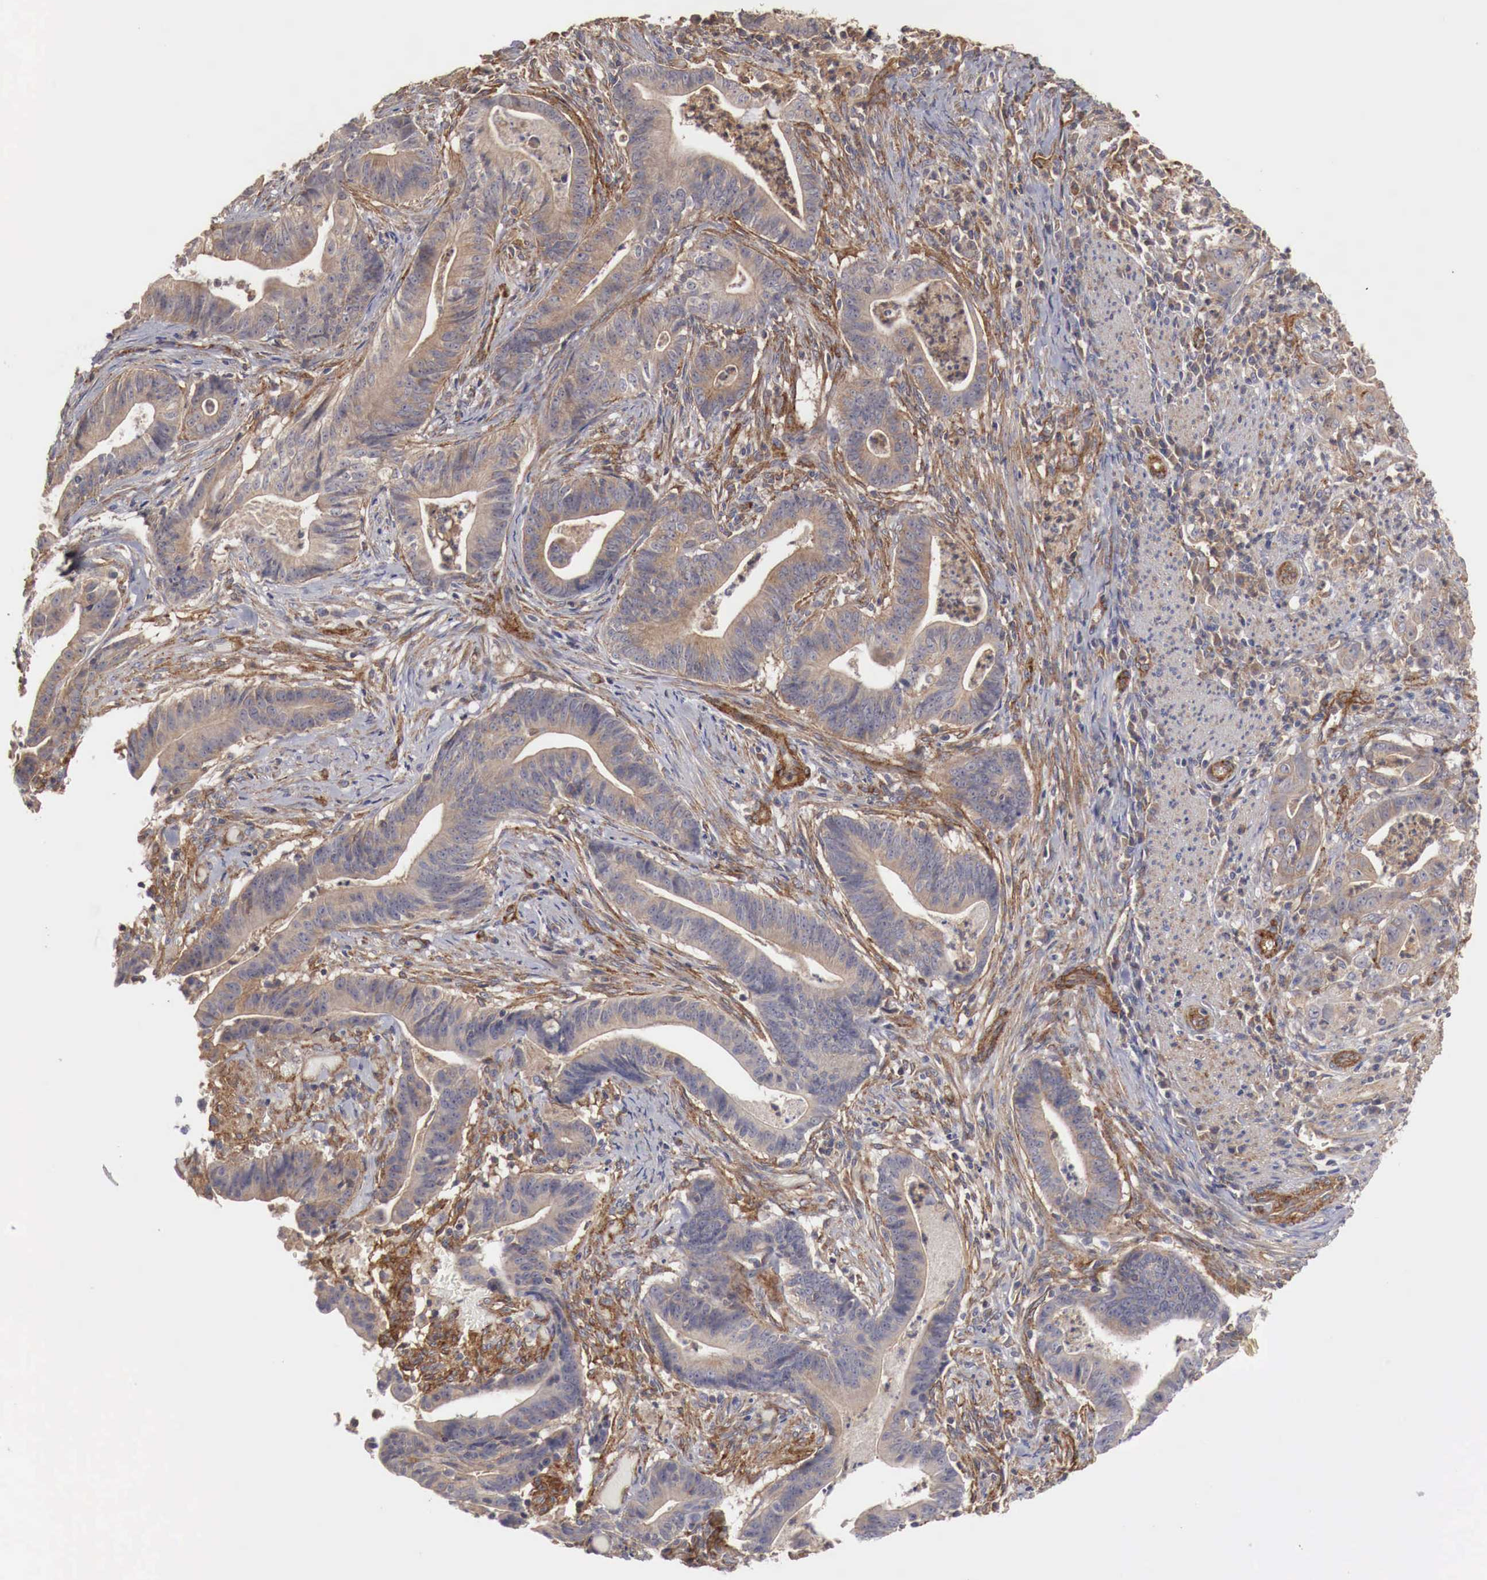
{"staining": {"intensity": "weak", "quantity": ">75%", "location": "cytoplasmic/membranous"}, "tissue": "stomach cancer", "cell_type": "Tumor cells", "image_type": "cancer", "snomed": [{"axis": "morphology", "description": "Adenocarcinoma, NOS"}, {"axis": "topography", "description": "Stomach, lower"}], "caption": "IHC (DAB (3,3'-diaminobenzidine)) staining of adenocarcinoma (stomach) shows weak cytoplasmic/membranous protein staining in about >75% of tumor cells.", "gene": "ARMCX4", "patient": {"sex": "female", "age": 86}}